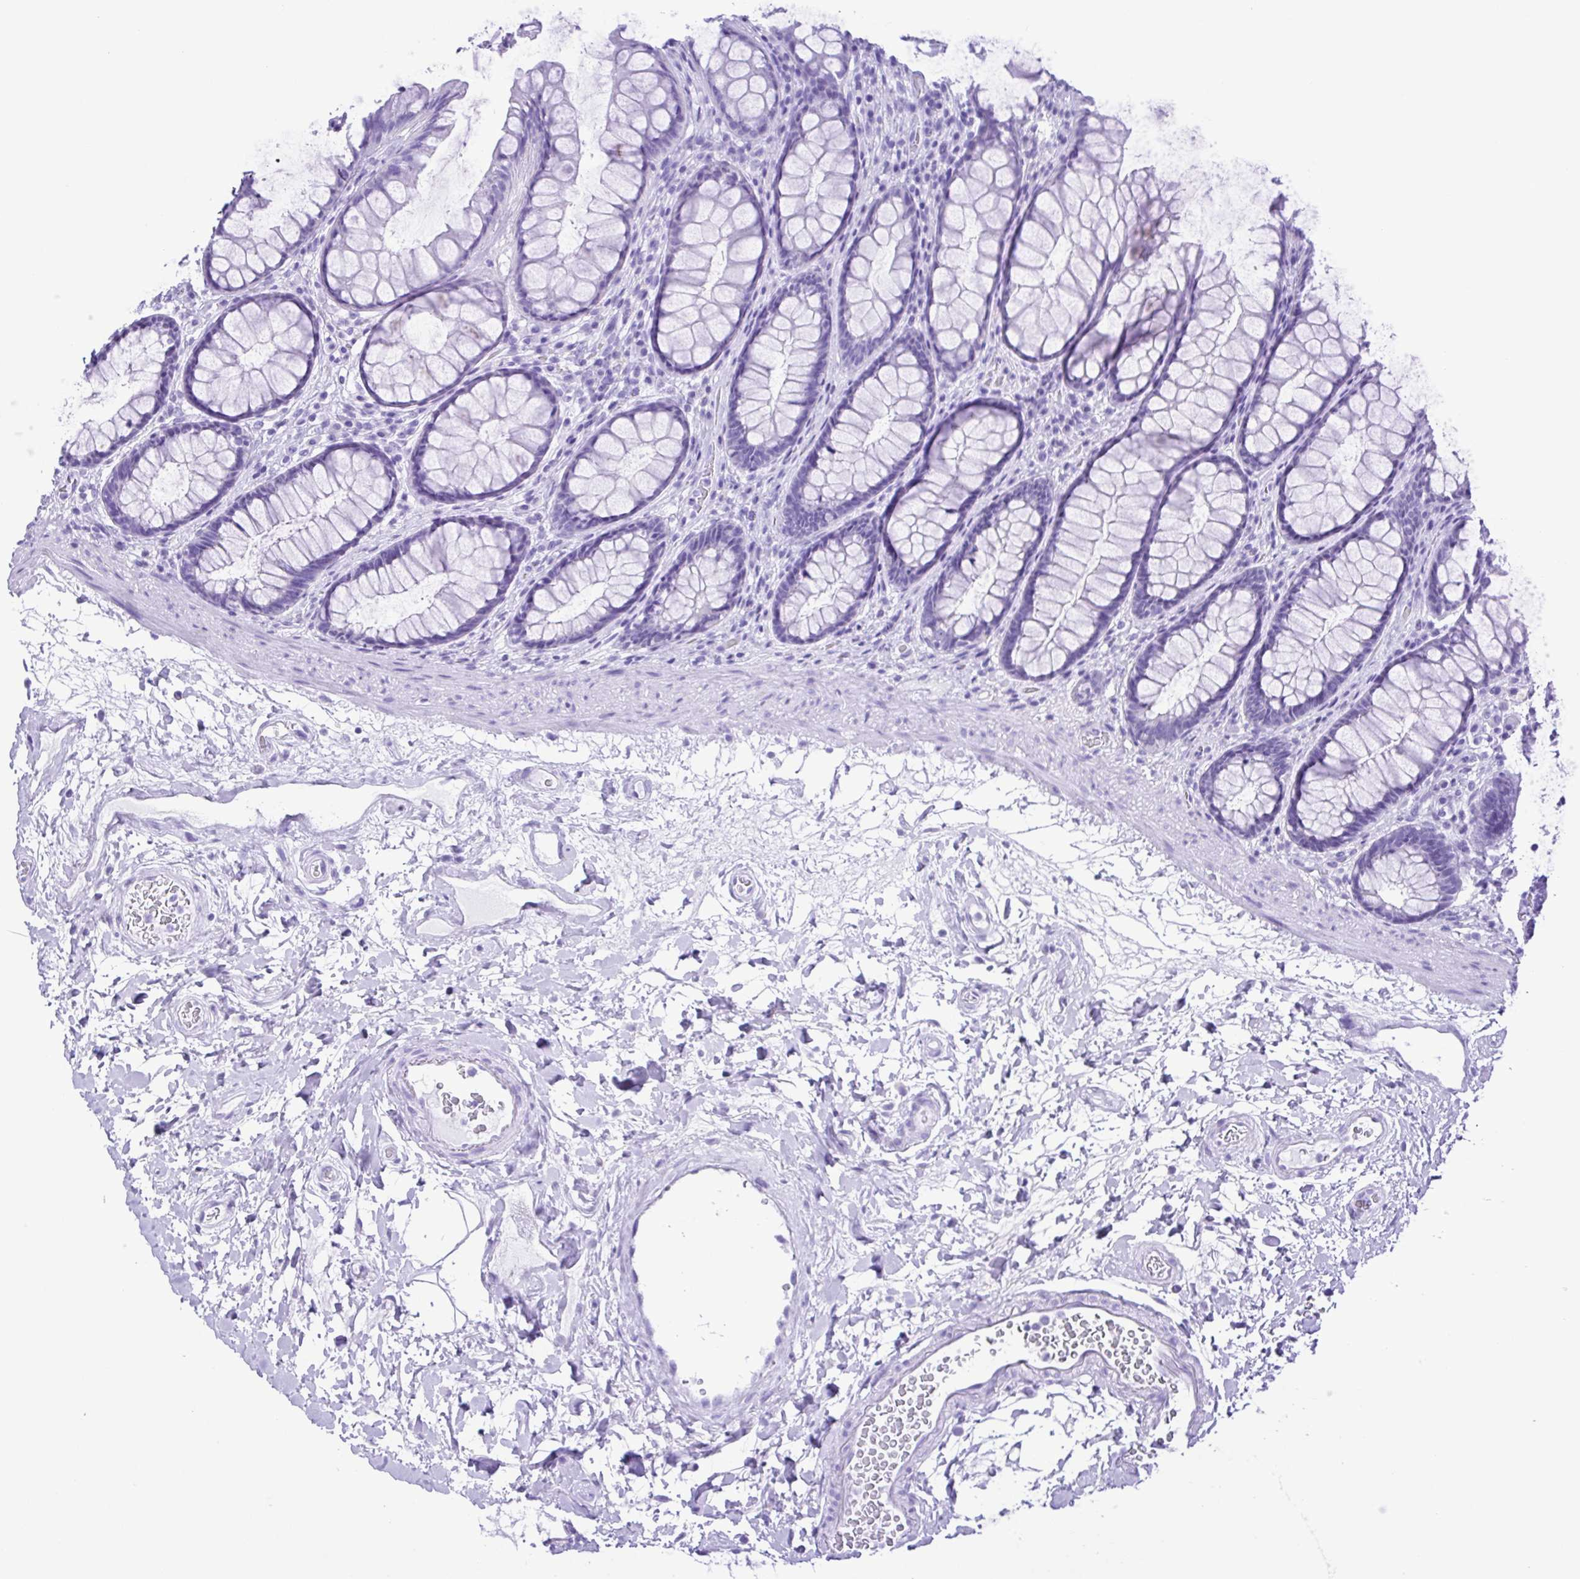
{"staining": {"intensity": "negative", "quantity": "none", "location": "none"}, "tissue": "rectum", "cell_type": "Glandular cells", "image_type": "normal", "snomed": [{"axis": "morphology", "description": "Normal tissue, NOS"}, {"axis": "topography", "description": "Rectum"}], "caption": "The photomicrograph displays no staining of glandular cells in benign rectum. (DAB (3,3'-diaminobenzidine) IHC with hematoxylin counter stain).", "gene": "SYT1", "patient": {"sex": "male", "age": 72}}